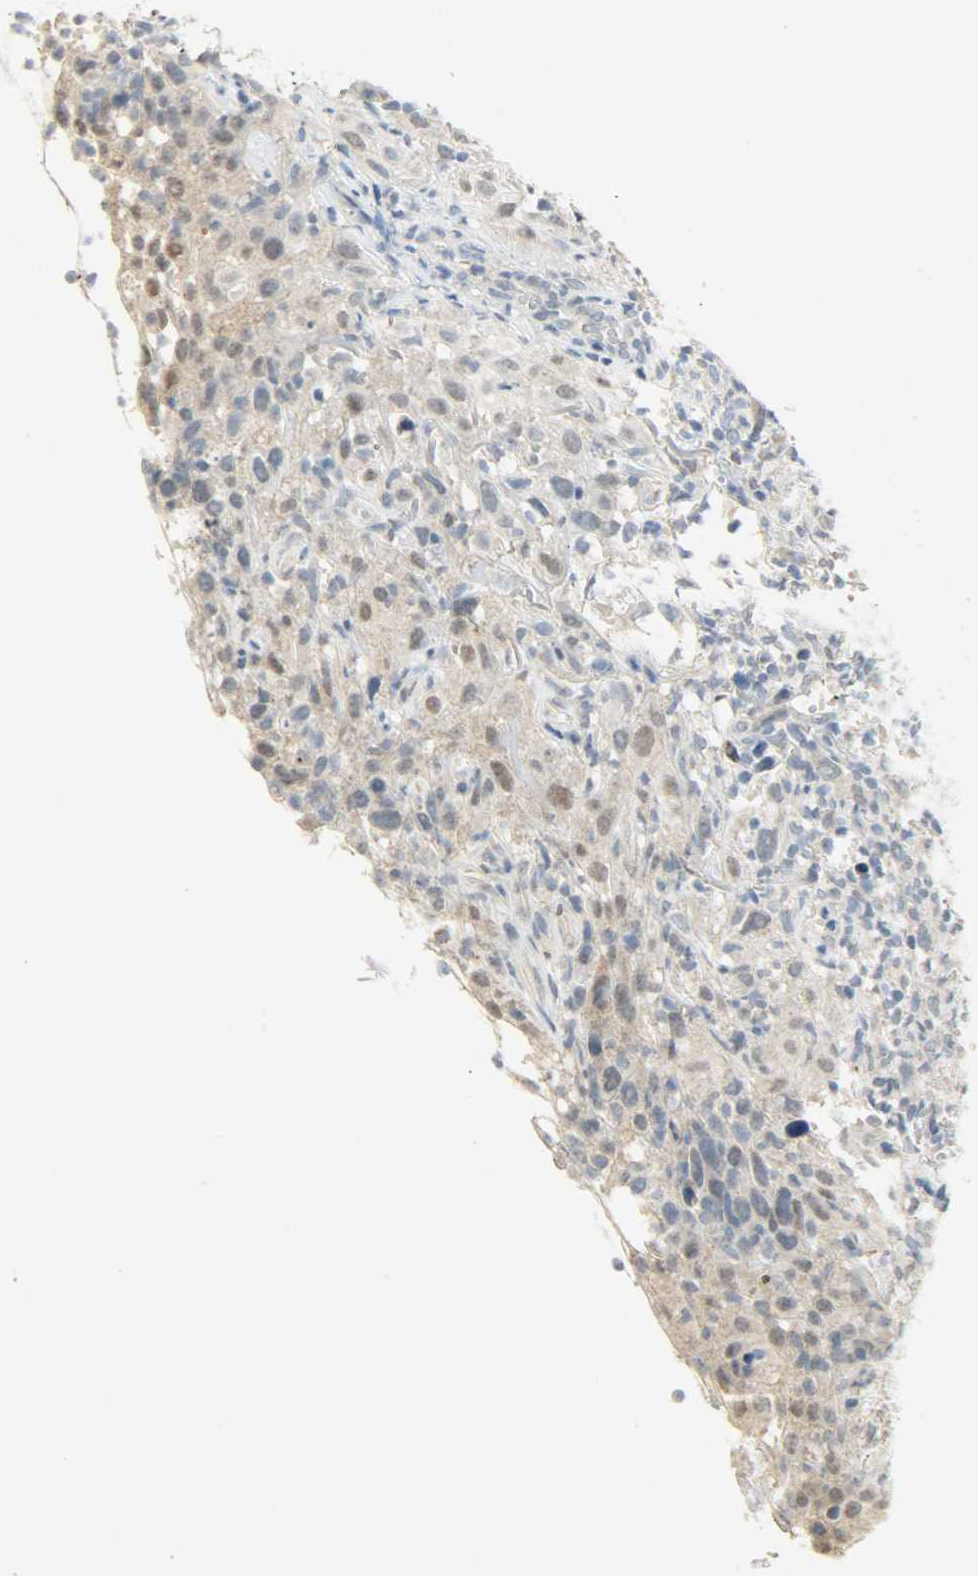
{"staining": {"intensity": "weak", "quantity": "<25%", "location": "nuclear"}, "tissue": "thyroid cancer", "cell_type": "Tumor cells", "image_type": "cancer", "snomed": [{"axis": "morphology", "description": "Carcinoma, NOS"}, {"axis": "topography", "description": "Thyroid gland"}], "caption": "Immunohistochemistry (IHC) of carcinoma (thyroid) demonstrates no positivity in tumor cells.", "gene": "DNAJB6", "patient": {"sex": "female", "age": 77}}